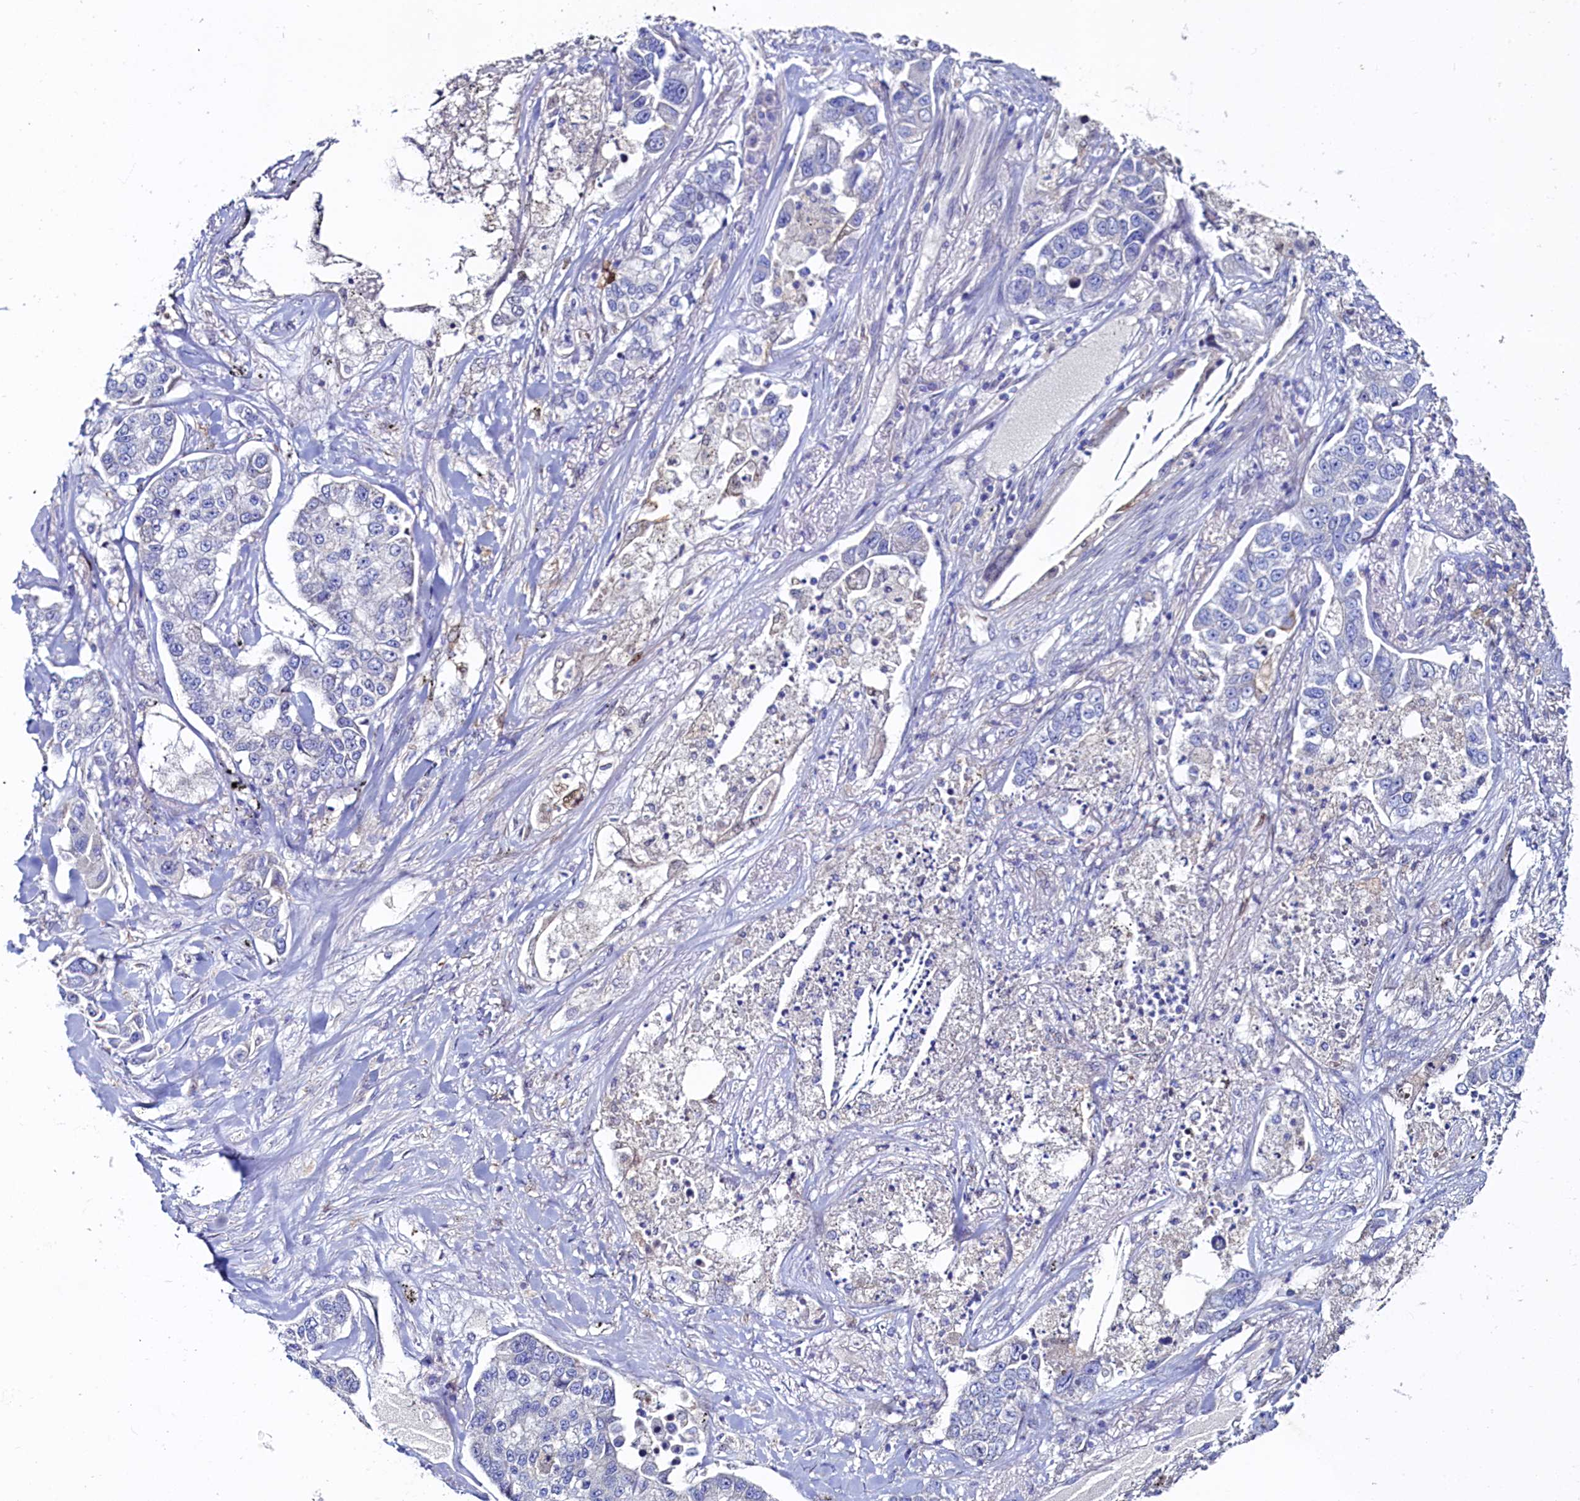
{"staining": {"intensity": "negative", "quantity": "none", "location": "none"}, "tissue": "lung cancer", "cell_type": "Tumor cells", "image_type": "cancer", "snomed": [{"axis": "morphology", "description": "Adenocarcinoma, NOS"}, {"axis": "topography", "description": "Lung"}], "caption": "Immunohistochemical staining of lung cancer demonstrates no significant expression in tumor cells.", "gene": "ASTE1", "patient": {"sex": "male", "age": 49}}